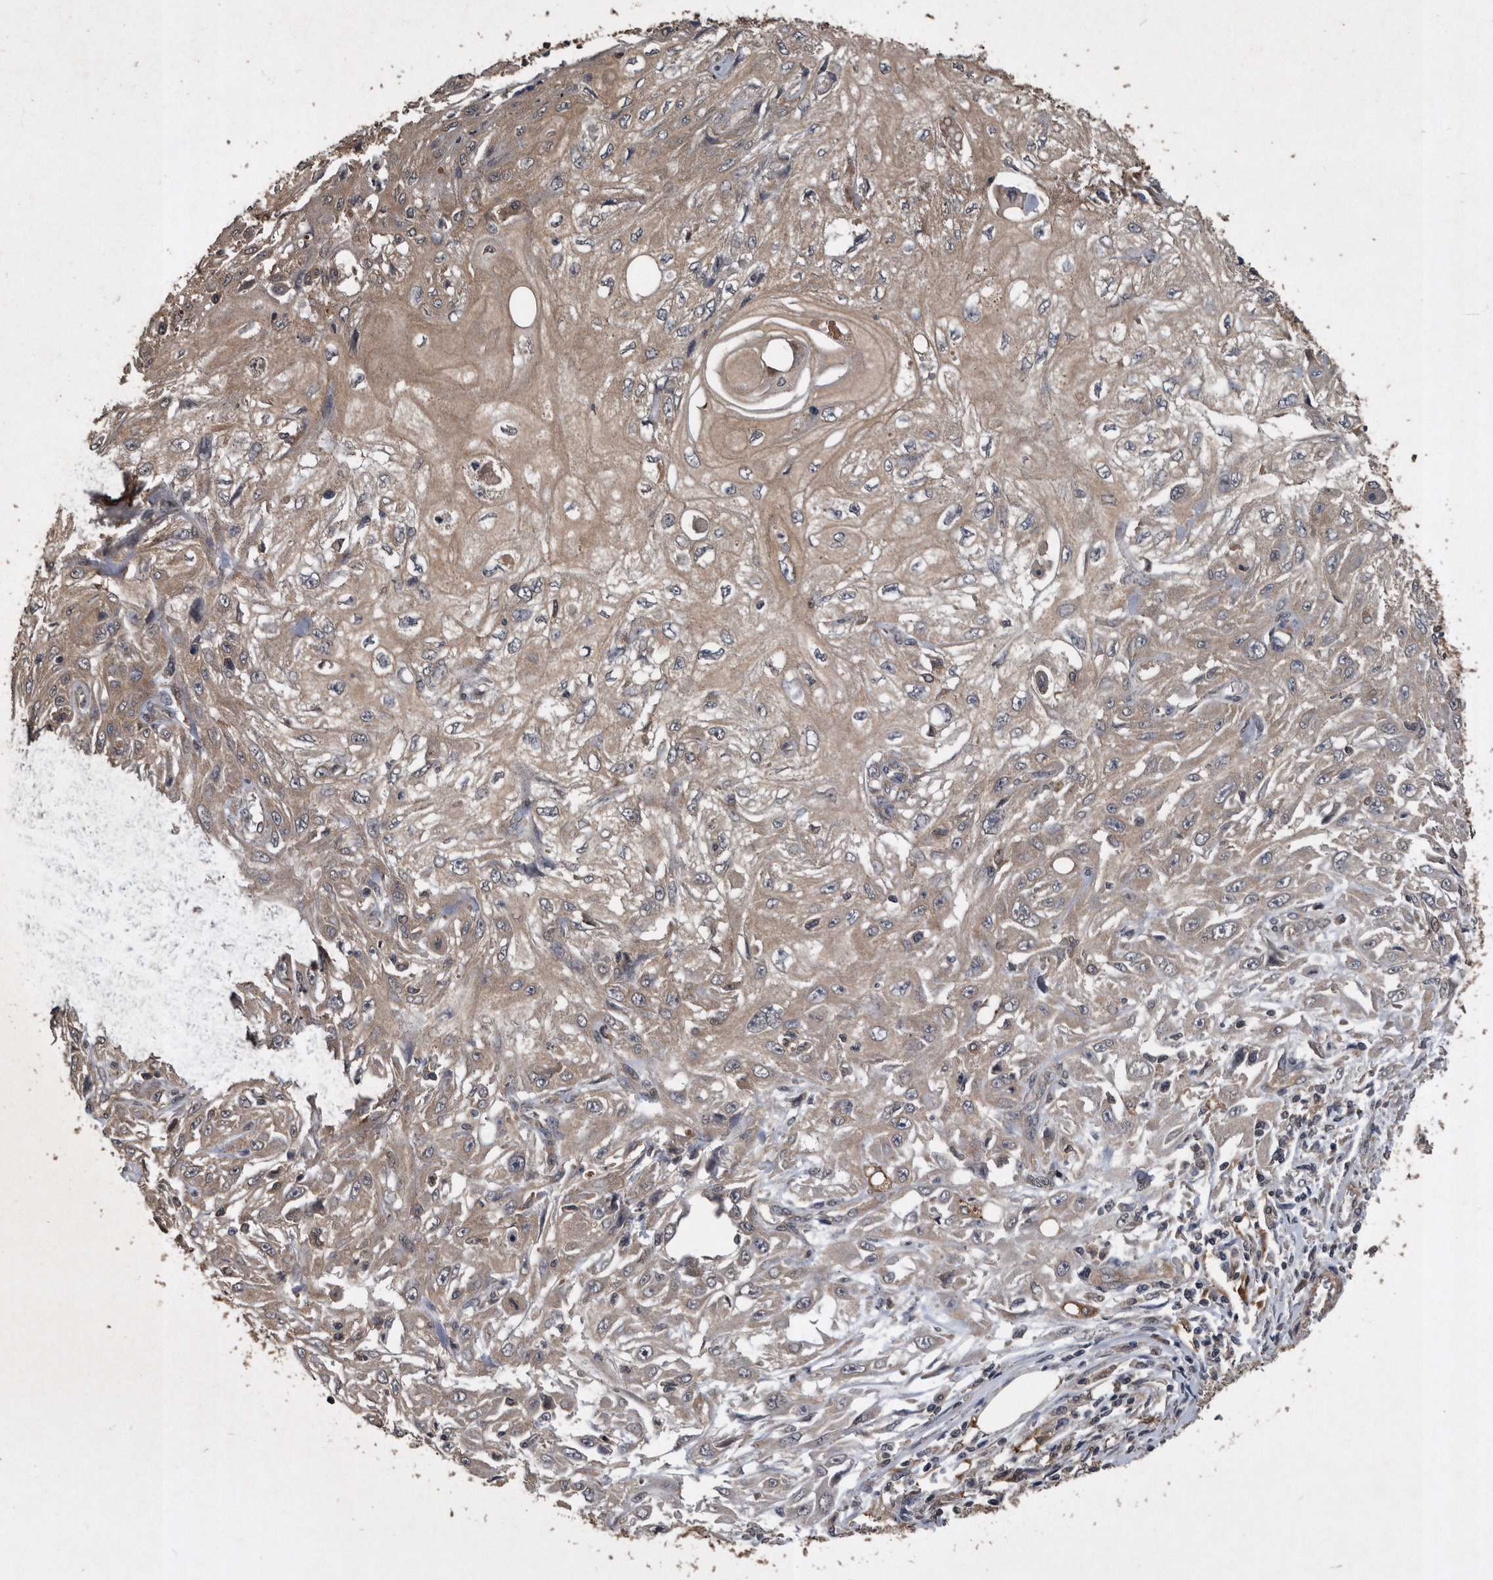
{"staining": {"intensity": "weak", "quantity": ">75%", "location": "cytoplasmic/membranous"}, "tissue": "skin cancer", "cell_type": "Tumor cells", "image_type": "cancer", "snomed": [{"axis": "morphology", "description": "Squamous cell carcinoma, NOS"}, {"axis": "topography", "description": "Skin"}], "caption": "A brown stain highlights weak cytoplasmic/membranous staining of a protein in human skin cancer (squamous cell carcinoma) tumor cells.", "gene": "NRBP1", "patient": {"sex": "male", "age": 75}}